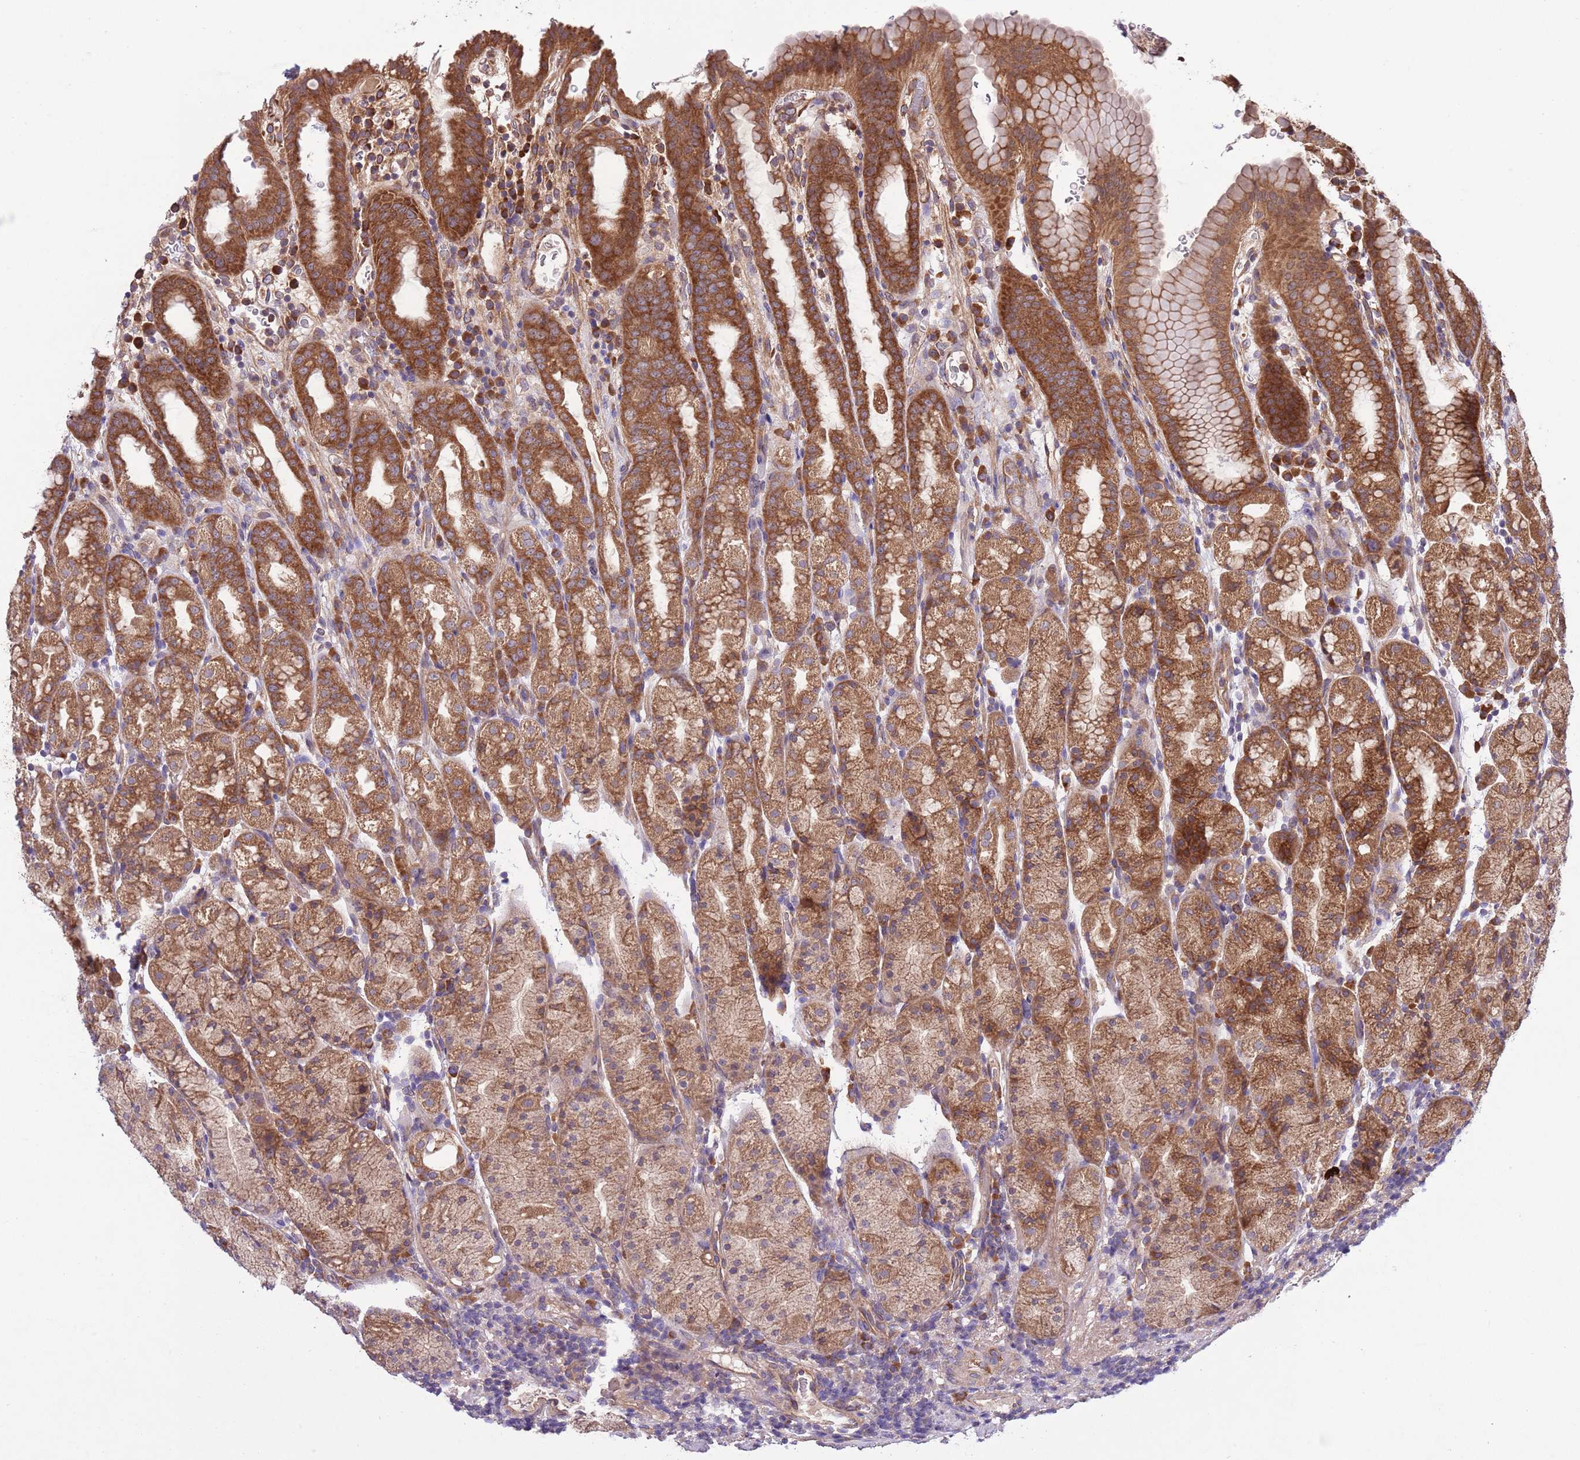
{"staining": {"intensity": "strong", "quantity": ">75%", "location": "cytoplasmic/membranous"}, "tissue": "stomach", "cell_type": "Glandular cells", "image_type": "normal", "snomed": [{"axis": "morphology", "description": "Normal tissue, NOS"}, {"axis": "topography", "description": "Stomach, upper"}, {"axis": "topography", "description": "Stomach, lower"}, {"axis": "topography", "description": "Small intestine"}], "caption": "This is a photomicrograph of IHC staining of unremarkable stomach, which shows strong positivity in the cytoplasmic/membranous of glandular cells.", "gene": "MFNG", "patient": {"sex": "male", "age": 68}}